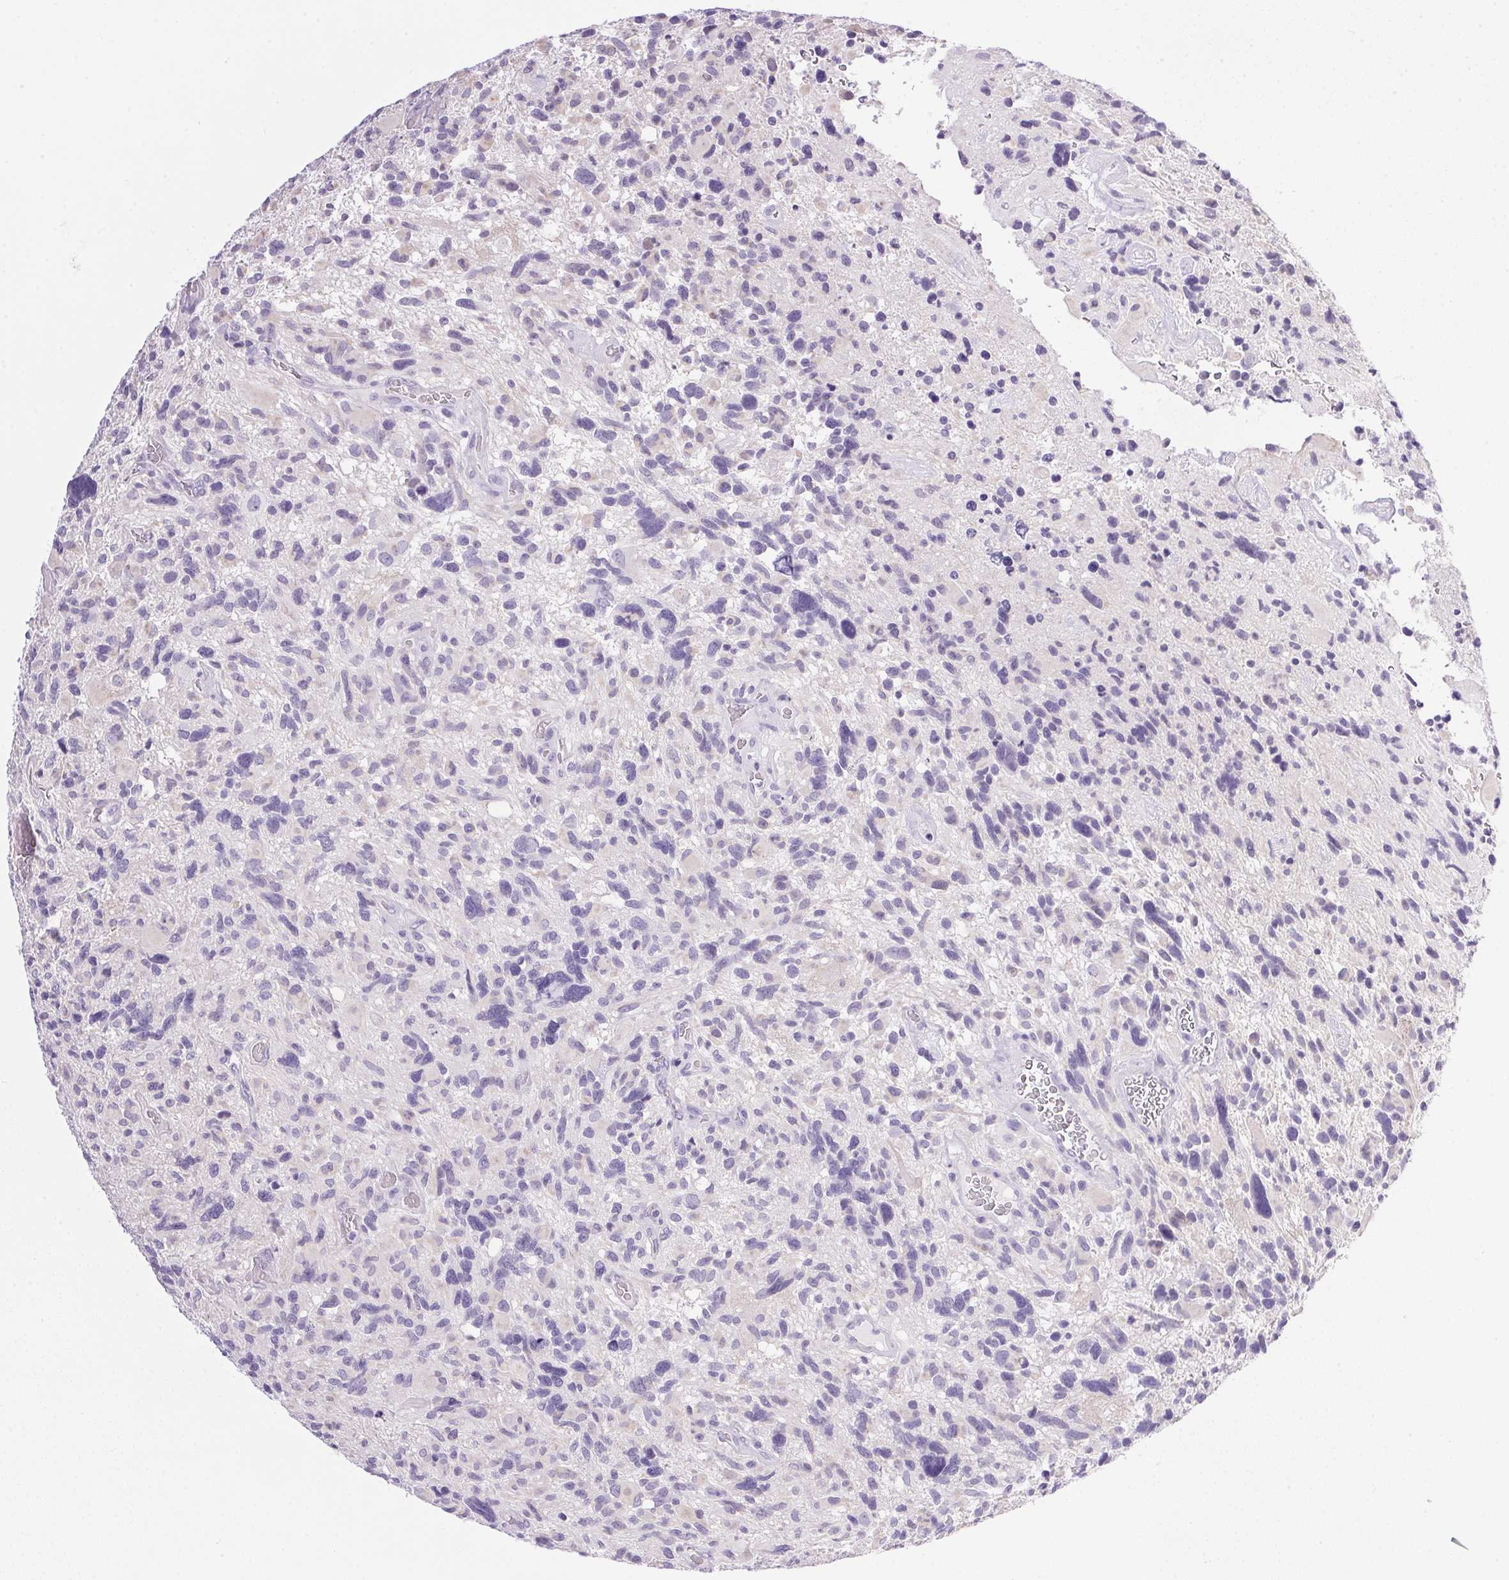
{"staining": {"intensity": "negative", "quantity": "none", "location": "none"}, "tissue": "glioma", "cell_type": "Tumor cells", "image_type": "cancer", "snomed": [{"axis": "morphology", "description": "Glioma, malignant, High grade"}, {"axis": "topography", "description": "Brain"}], "caption": "Image shows no protein positivity in tumor cells of glioma tissue.", "gene": "ATP6V0A4", "patient": {"sex": "male", "age": 49}}